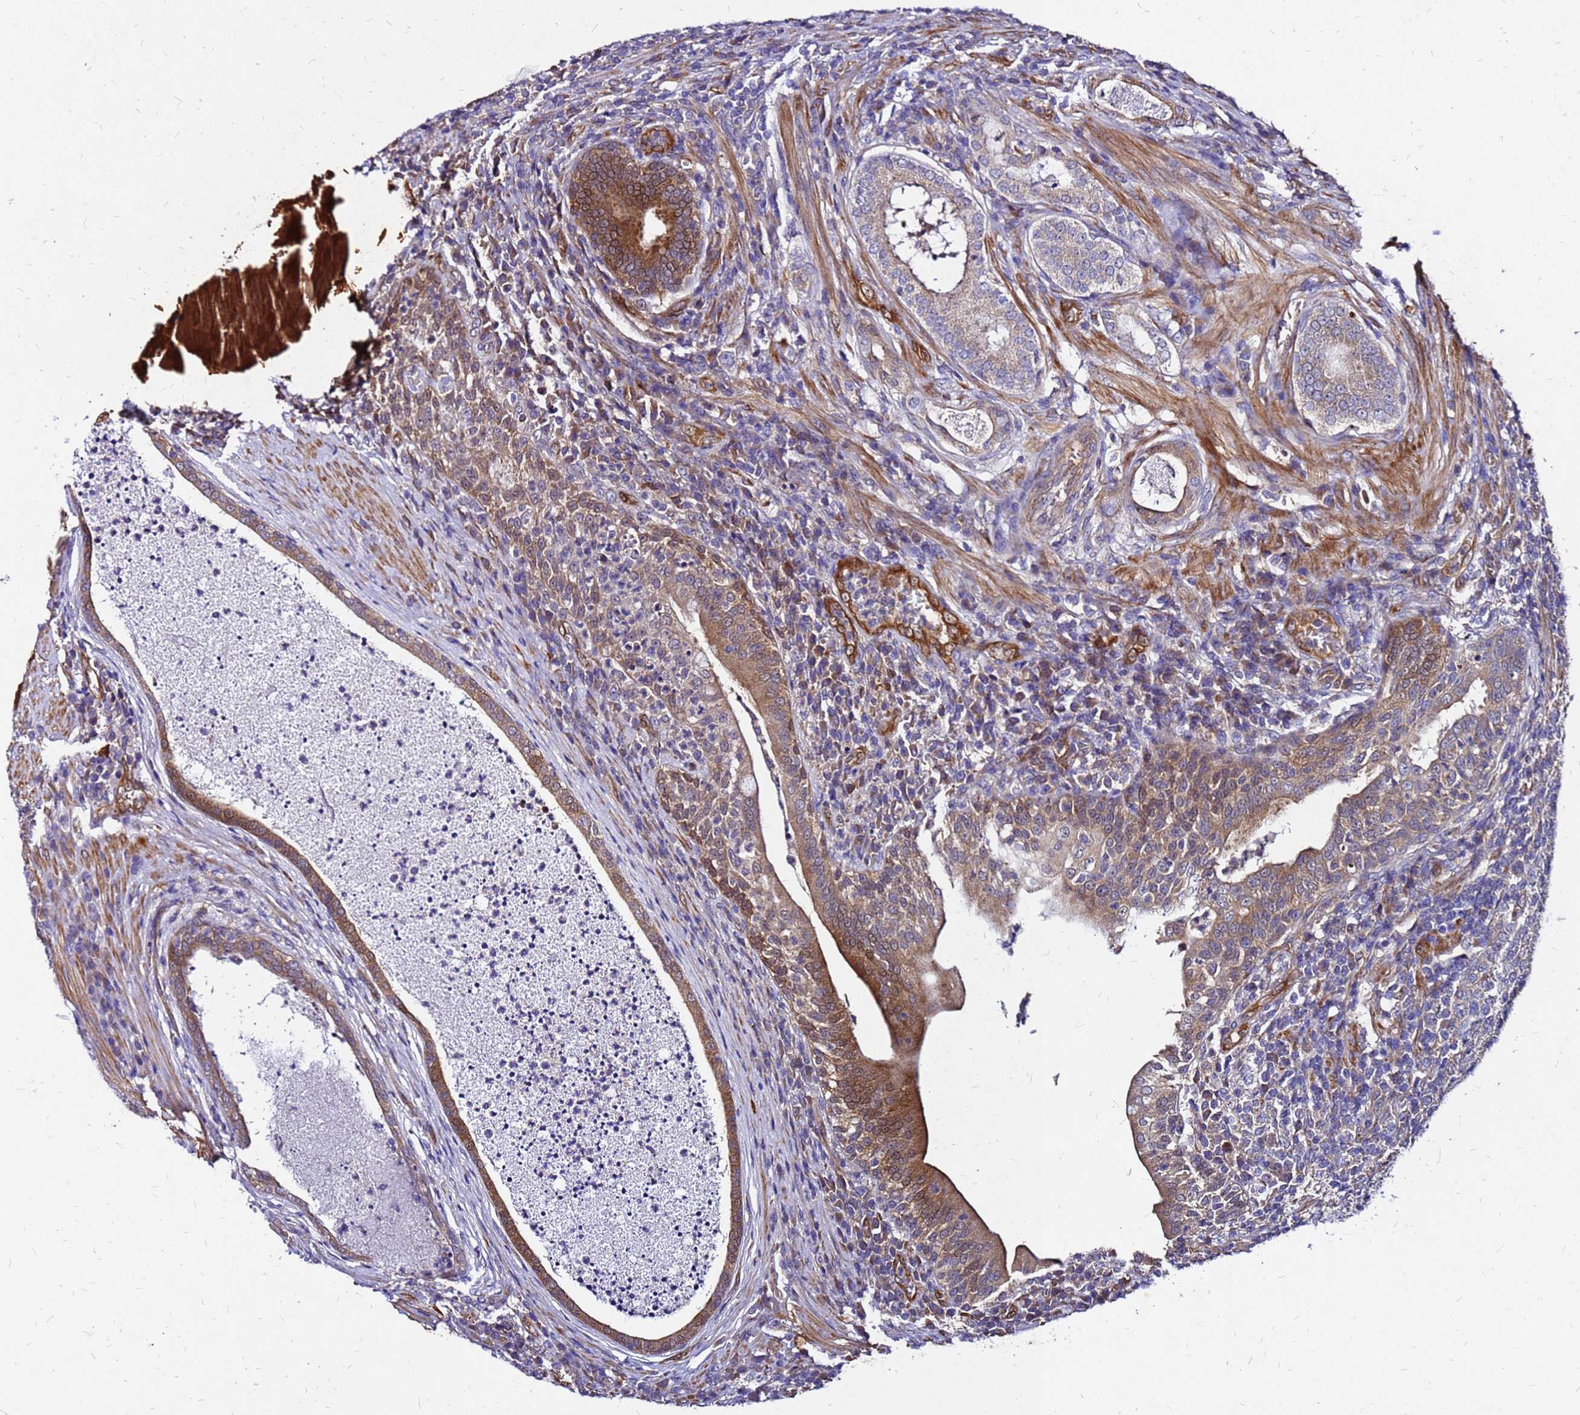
{"staining": {"intensity": "moderate", "quantity": "25%-75%", "location": "cytoplasmic/membranous"}, "tissue": "prostate cancer", "cell_type": "Tumor cells", "image_type": "cancer", "snomed": [{"axis": "morphology", "description": "Adenocarcinoma, Low grade"}, {"axis": "topography", "description": "Prostate"}], "caption": "This histopathology image displays immunohistochemistry (IHC) staining of low-grade adenocarcinoma (prostate), with medium moderate cytoplasmic/membranous positivity in approximately 25%-75% of tumor cells.", "gene": "DUSP23", "patient": {"sex": "male", "age": 68}}